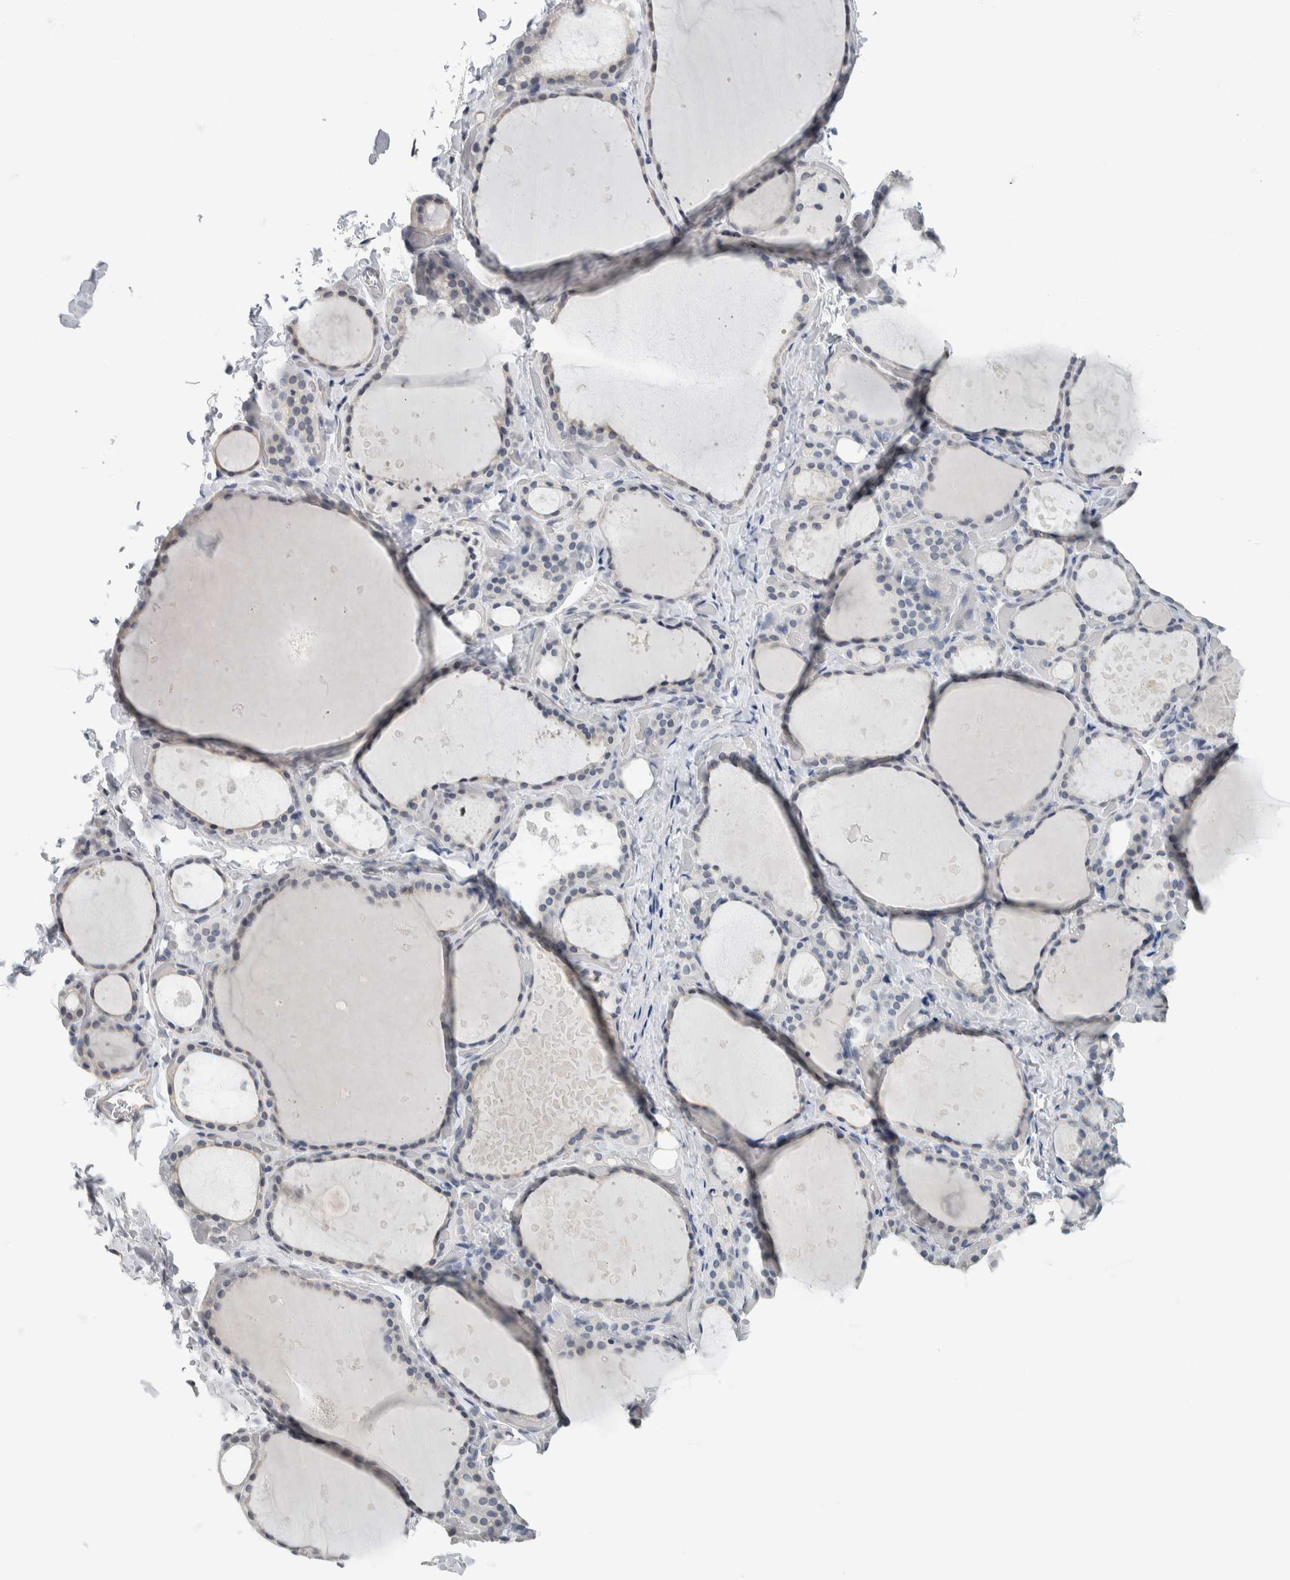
{"staining": {"intensity": "negative", "quantity": "none", "location": "none"}, "tissue": "thyroid gland", "cell_type": "Glandular cells", "image_type": "normal", "snomed": [{"axis": "morphology", "description": "Normal tissue, NOS"}, {"axis": "topography", "description": "Thyroid gland"}], "caption": "Immunohistochemistry image of normal thyroid gland stained for a protein (brown), which reveals no staining in glandular cells. Nuclei are stained in blue.", "gene": "NEFM", "patient": {"sex": "female", "age": 44}}